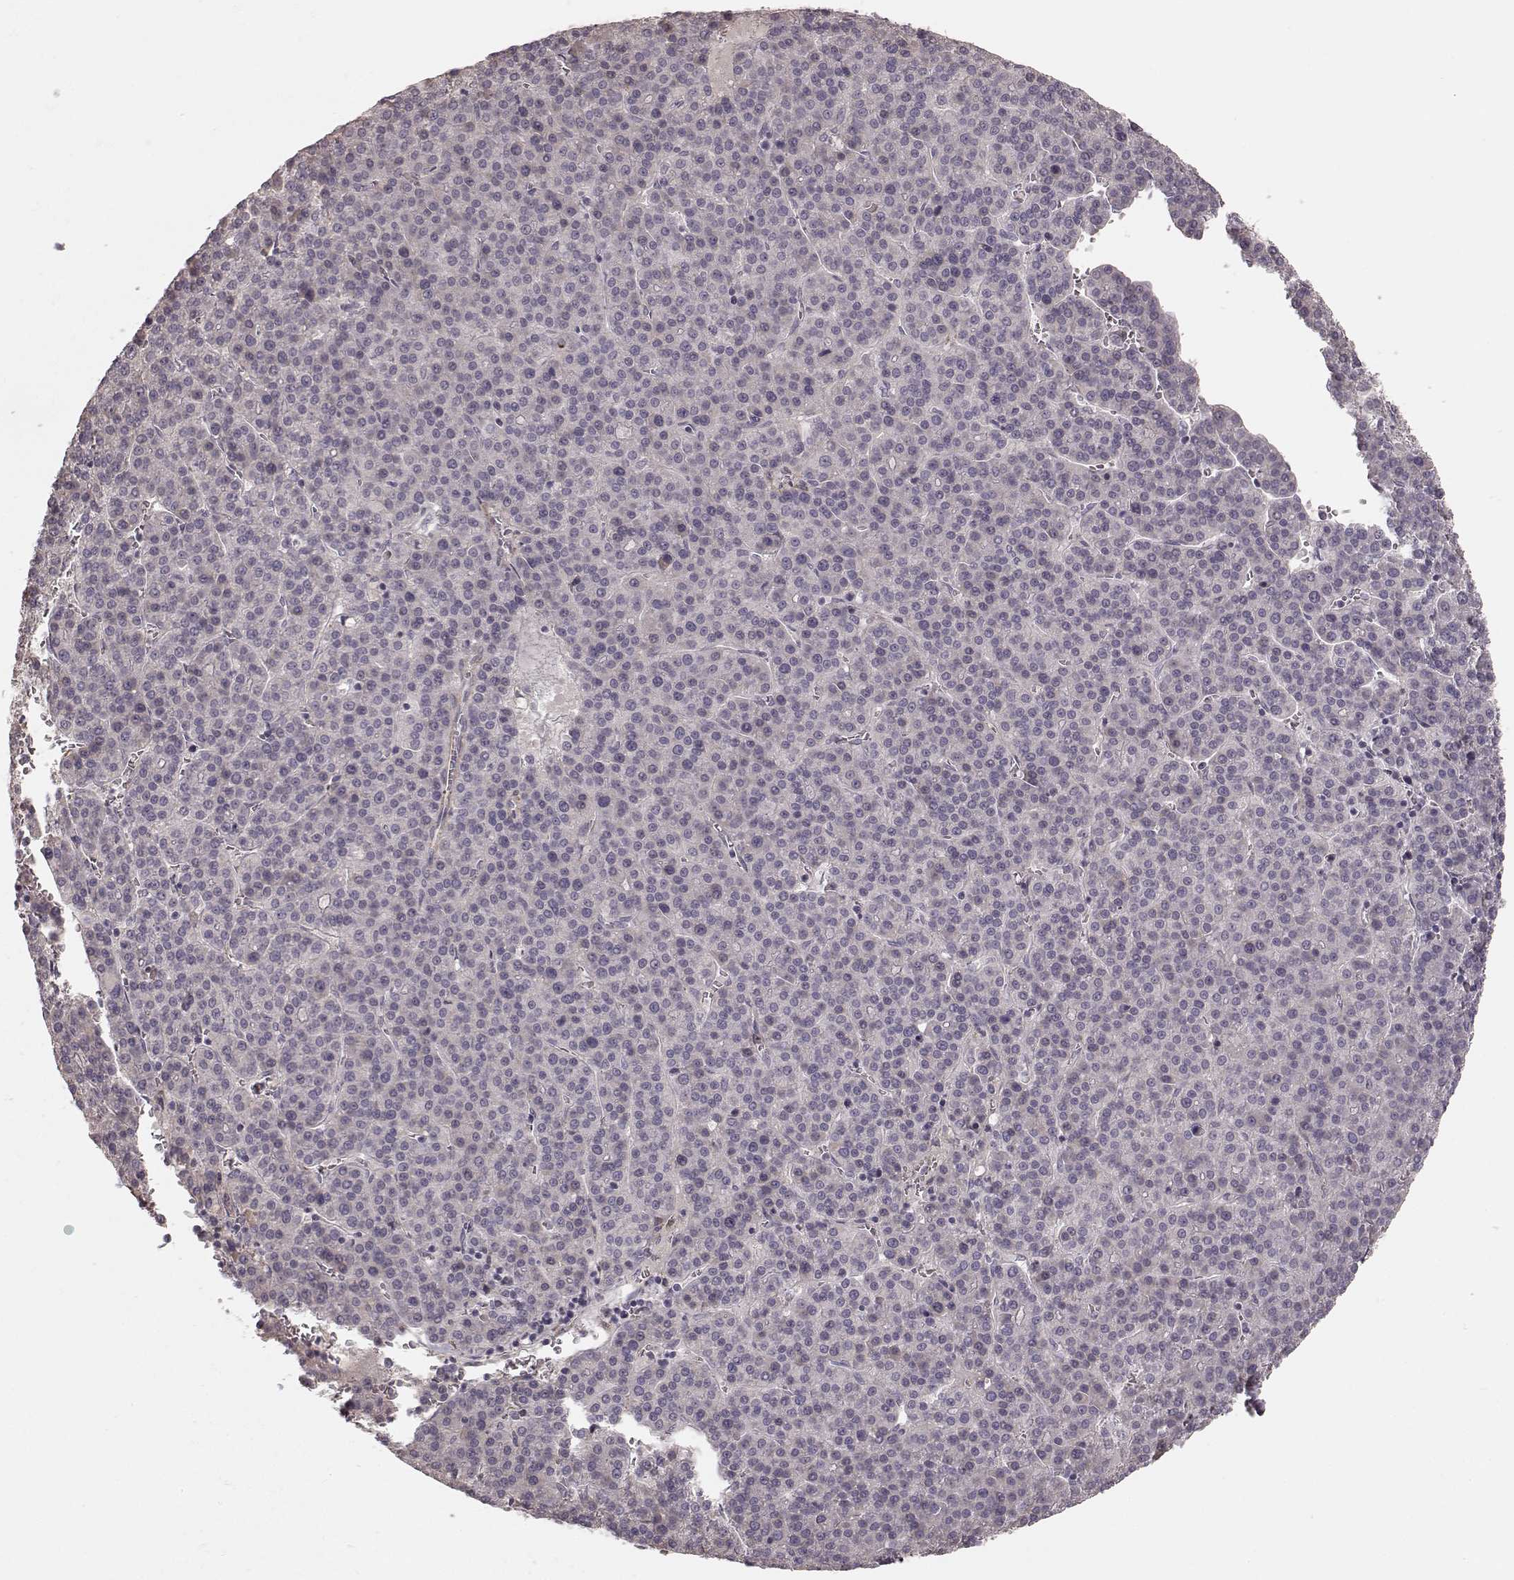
{"staining": {"intensity": "negative", "quantity": "none", "location": "none"}, "tissue": "liver cancer", "cell_type": "Tumor cells", "image_type": "cancer", "snomed": [{"axis": "morphology", "description": "Carcinoma, Hepatocellular, NOS"}, {"axis": "topography", "description": "Liver"}], "caption": "Immunohistochemistry micrograph of human hepatocellular carcinoma (liver) stained for a protein (brown), which demonstrates no positivity in tumor cells.", "gene": "KCNJ9", "patient": {"sex": "female", "age": 58}}